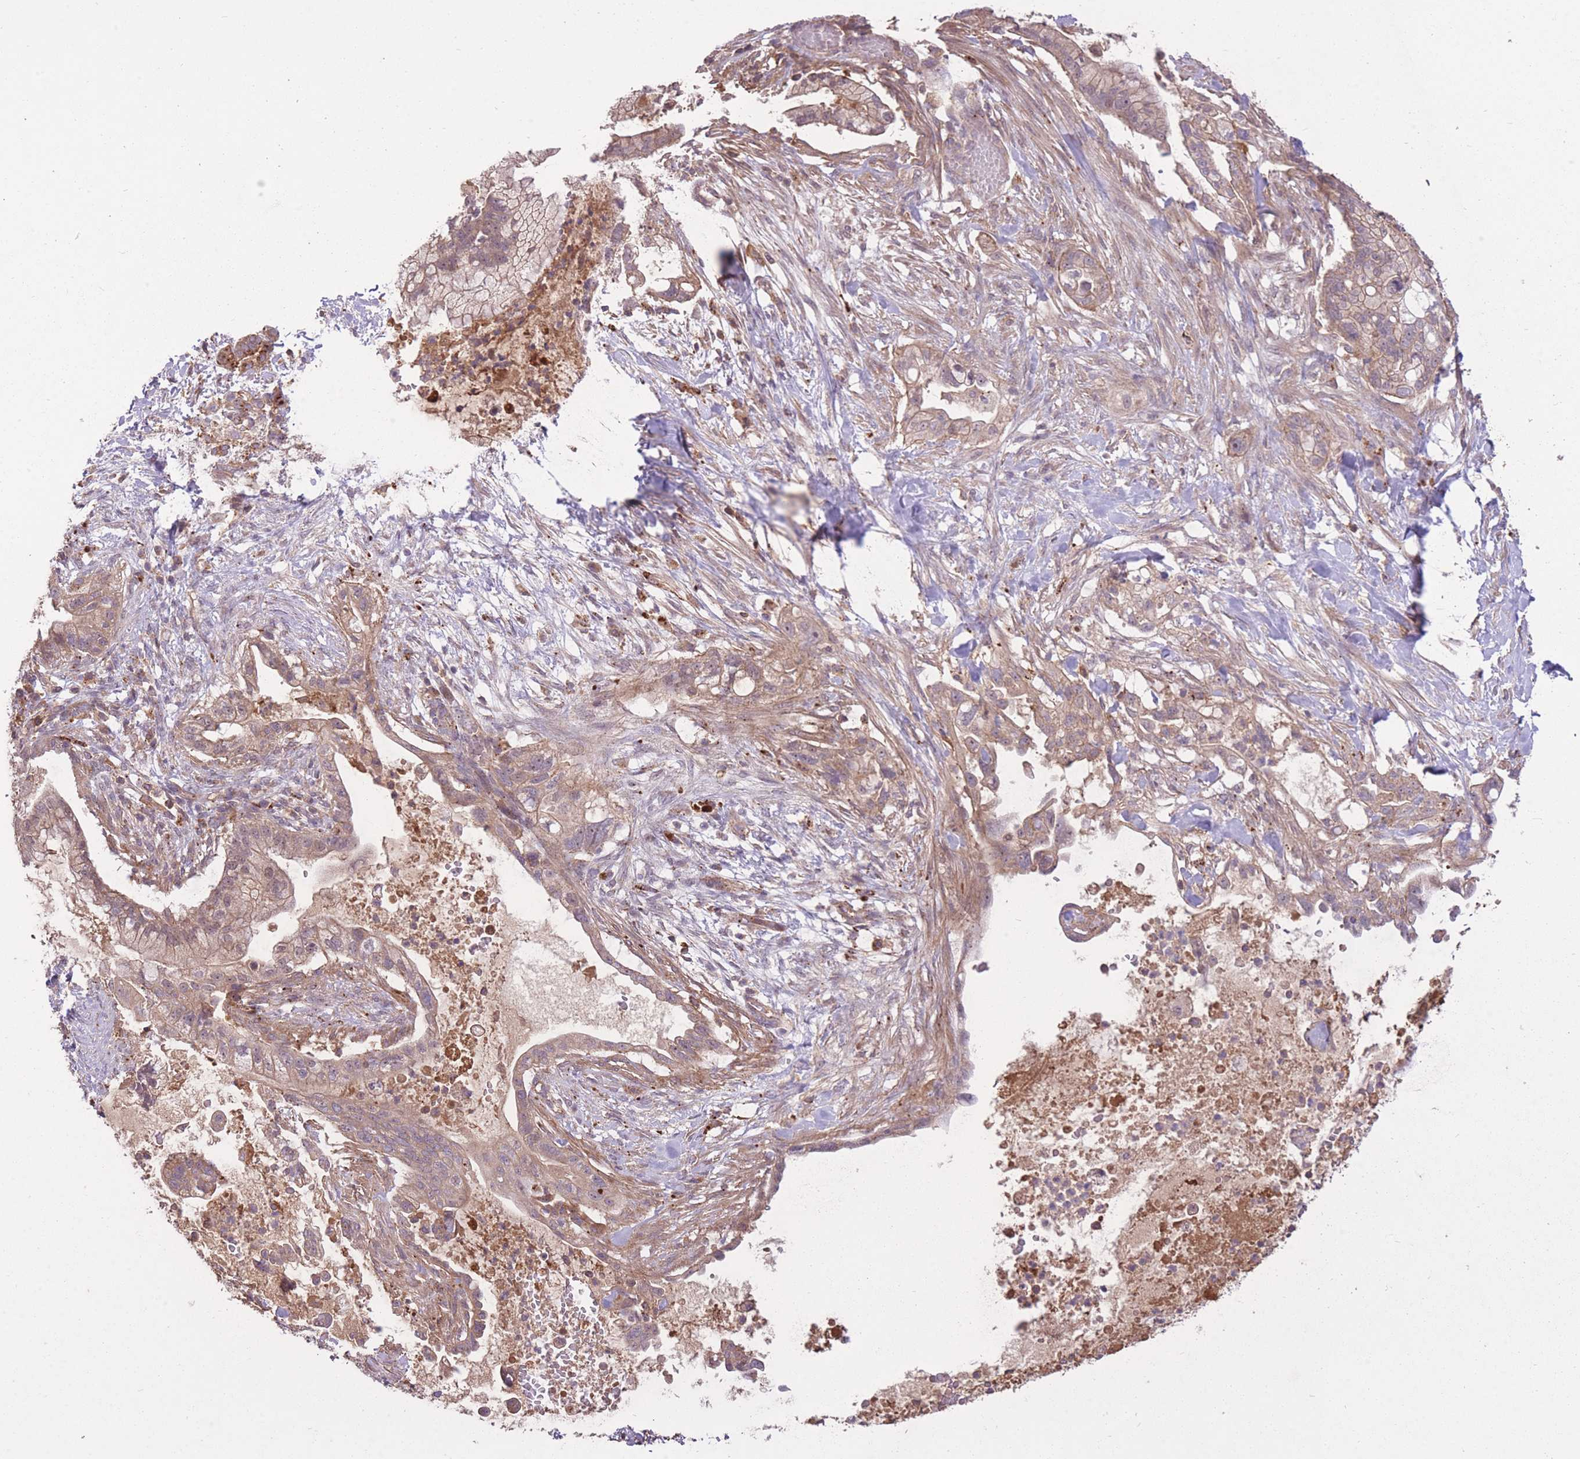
{"staining": {"intensity": "weak", "quantity": ">75%", "location": "cytoplasmic/membranous"}, "tissue": "pancreatic cancer", "cell_type": "Tumor cells", "image_type": "cancer", "snomed": [{"axis": "morphology", "description": "Adenocarcinoma, NOS"}, {"axis": "topography", "description": "Pancreas"}], "caption": "Adenocarcinoma (pancreatic) was stained to show a protein in brown. There is low levels of weak cytoplasmic/membranous positivity in approximately >75% of tumor cells.", "gene": "POLR3F", "patient": {"sex": "male", "age": 44}}